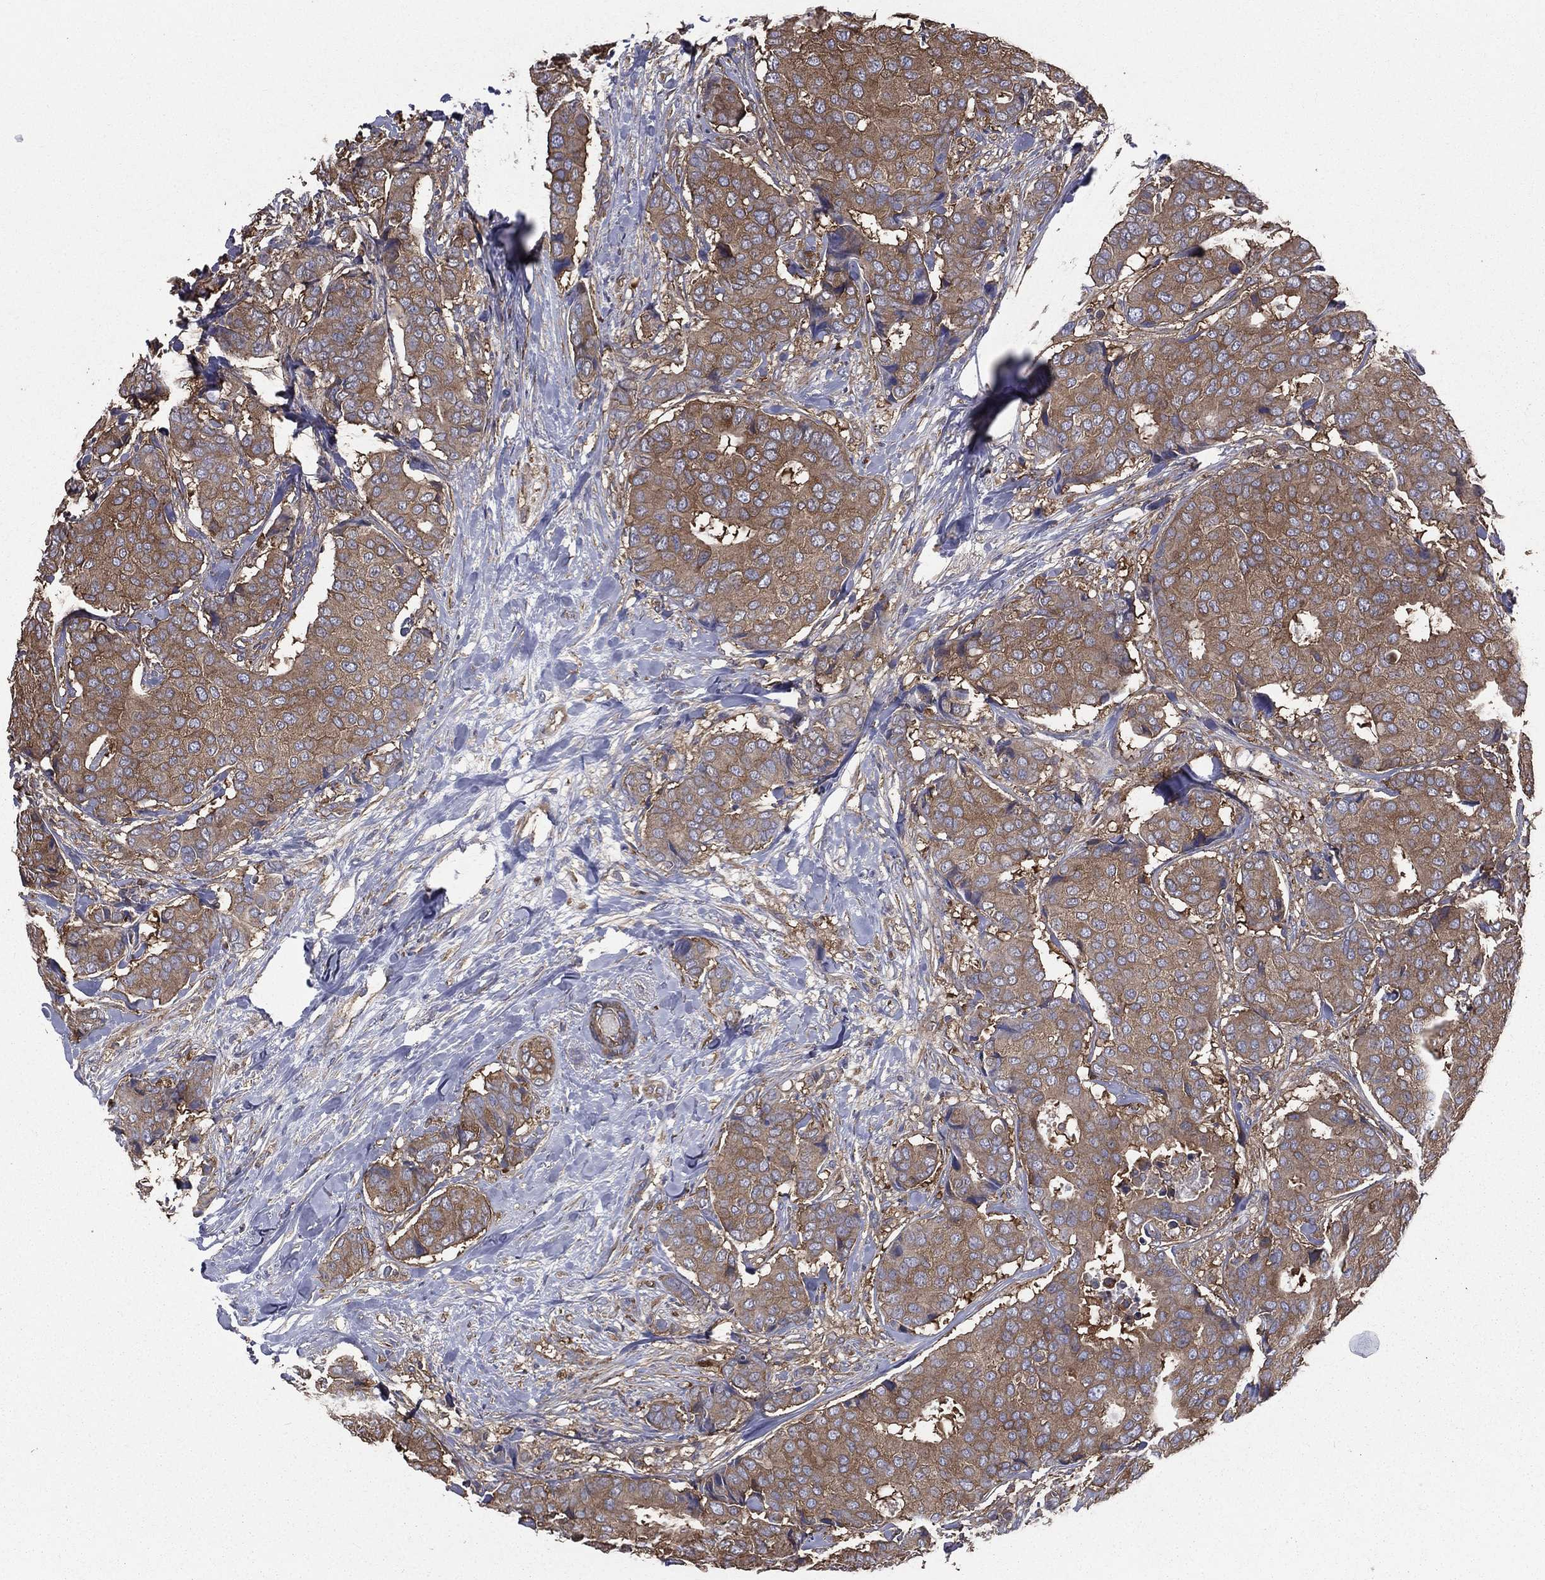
{"staining": {"intensity": "moderate", "quantity": ">75%", "location": "cytoplasmic/membranous"}, "tissue": "breast cancer", "cell_type": "Tumor cells", "image_type": "cancer", "snomed": [{"axis": "morphology", "description": "Duct carcinoma"}, {"axis": "topography", "description": "Breast"}], "caption": "A brown stain shows moderate cytoplasmic/membranous staining of a protein in human breast intraductal carcinoma tumor cells. The protein is stained brown, and the nuclei are stained in blue (DAB (3,3'-diaminobenzidine) IHC with brightfield microscopy, high magnification).", "gene": "SARS1", "patient": {"sex": "female", "age": 75}}